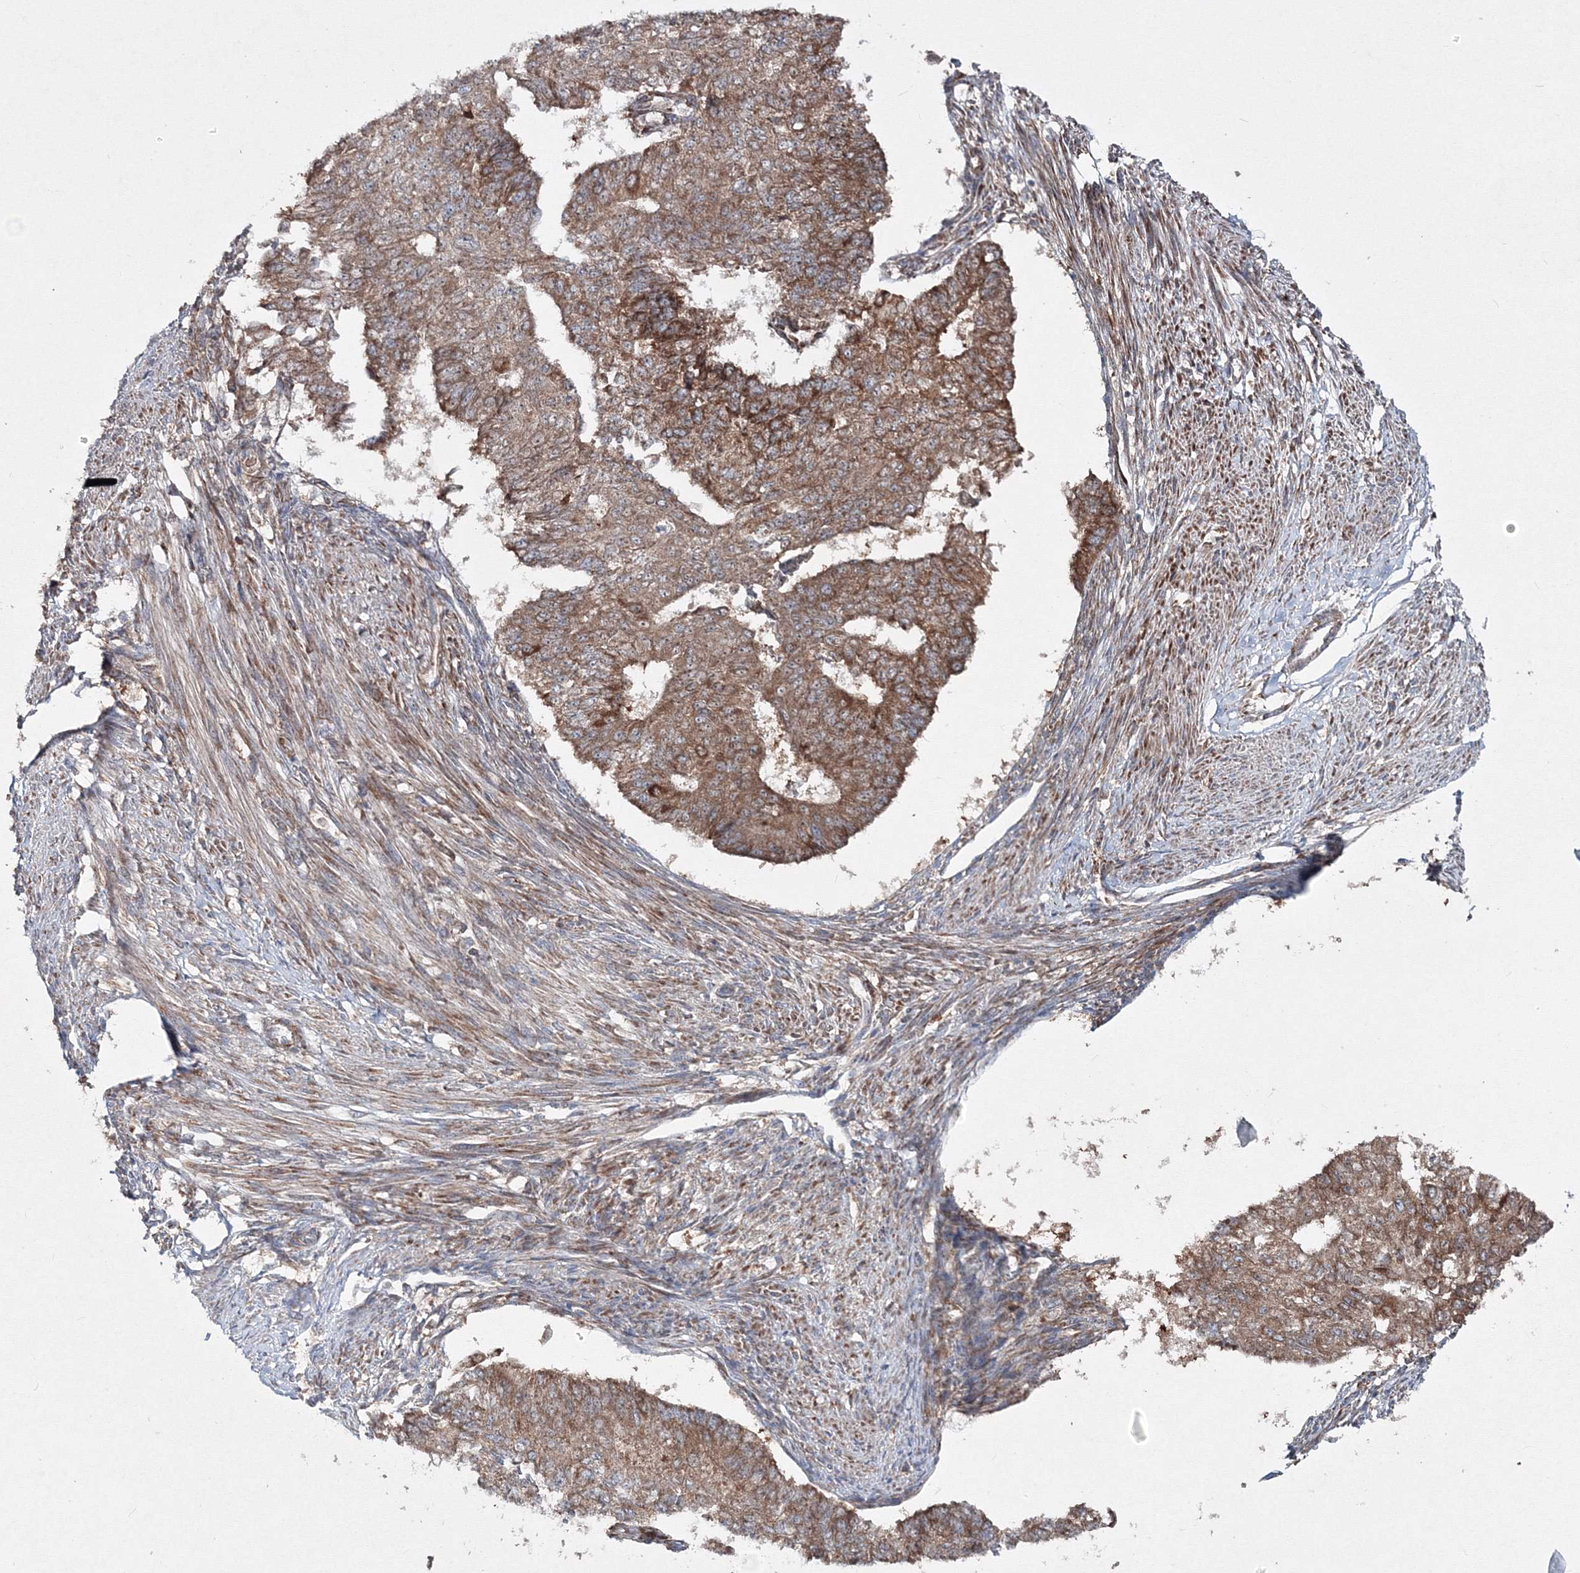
{"staining": {"intensity": "moderate", "quantity": ">75%", "location": "cytoplasmic/membranous"}, "tissue": "endometrial cancer", "cell_type": "Tumor cells", "image_type": "cancer", "snomed": [{"axis": "morphology", "description": "Adenocarcinoma, NOS"}, {"axis": "topography", "description": "Endometrium"}], "caption": "Immunohistochemical staining of endometrial cancer displays moderate cytoplasmic/membranous protein staining in approximately >75% of tumor cells.", "gene": "PEX13", "patient": {"sex": "female", "age": 32}}